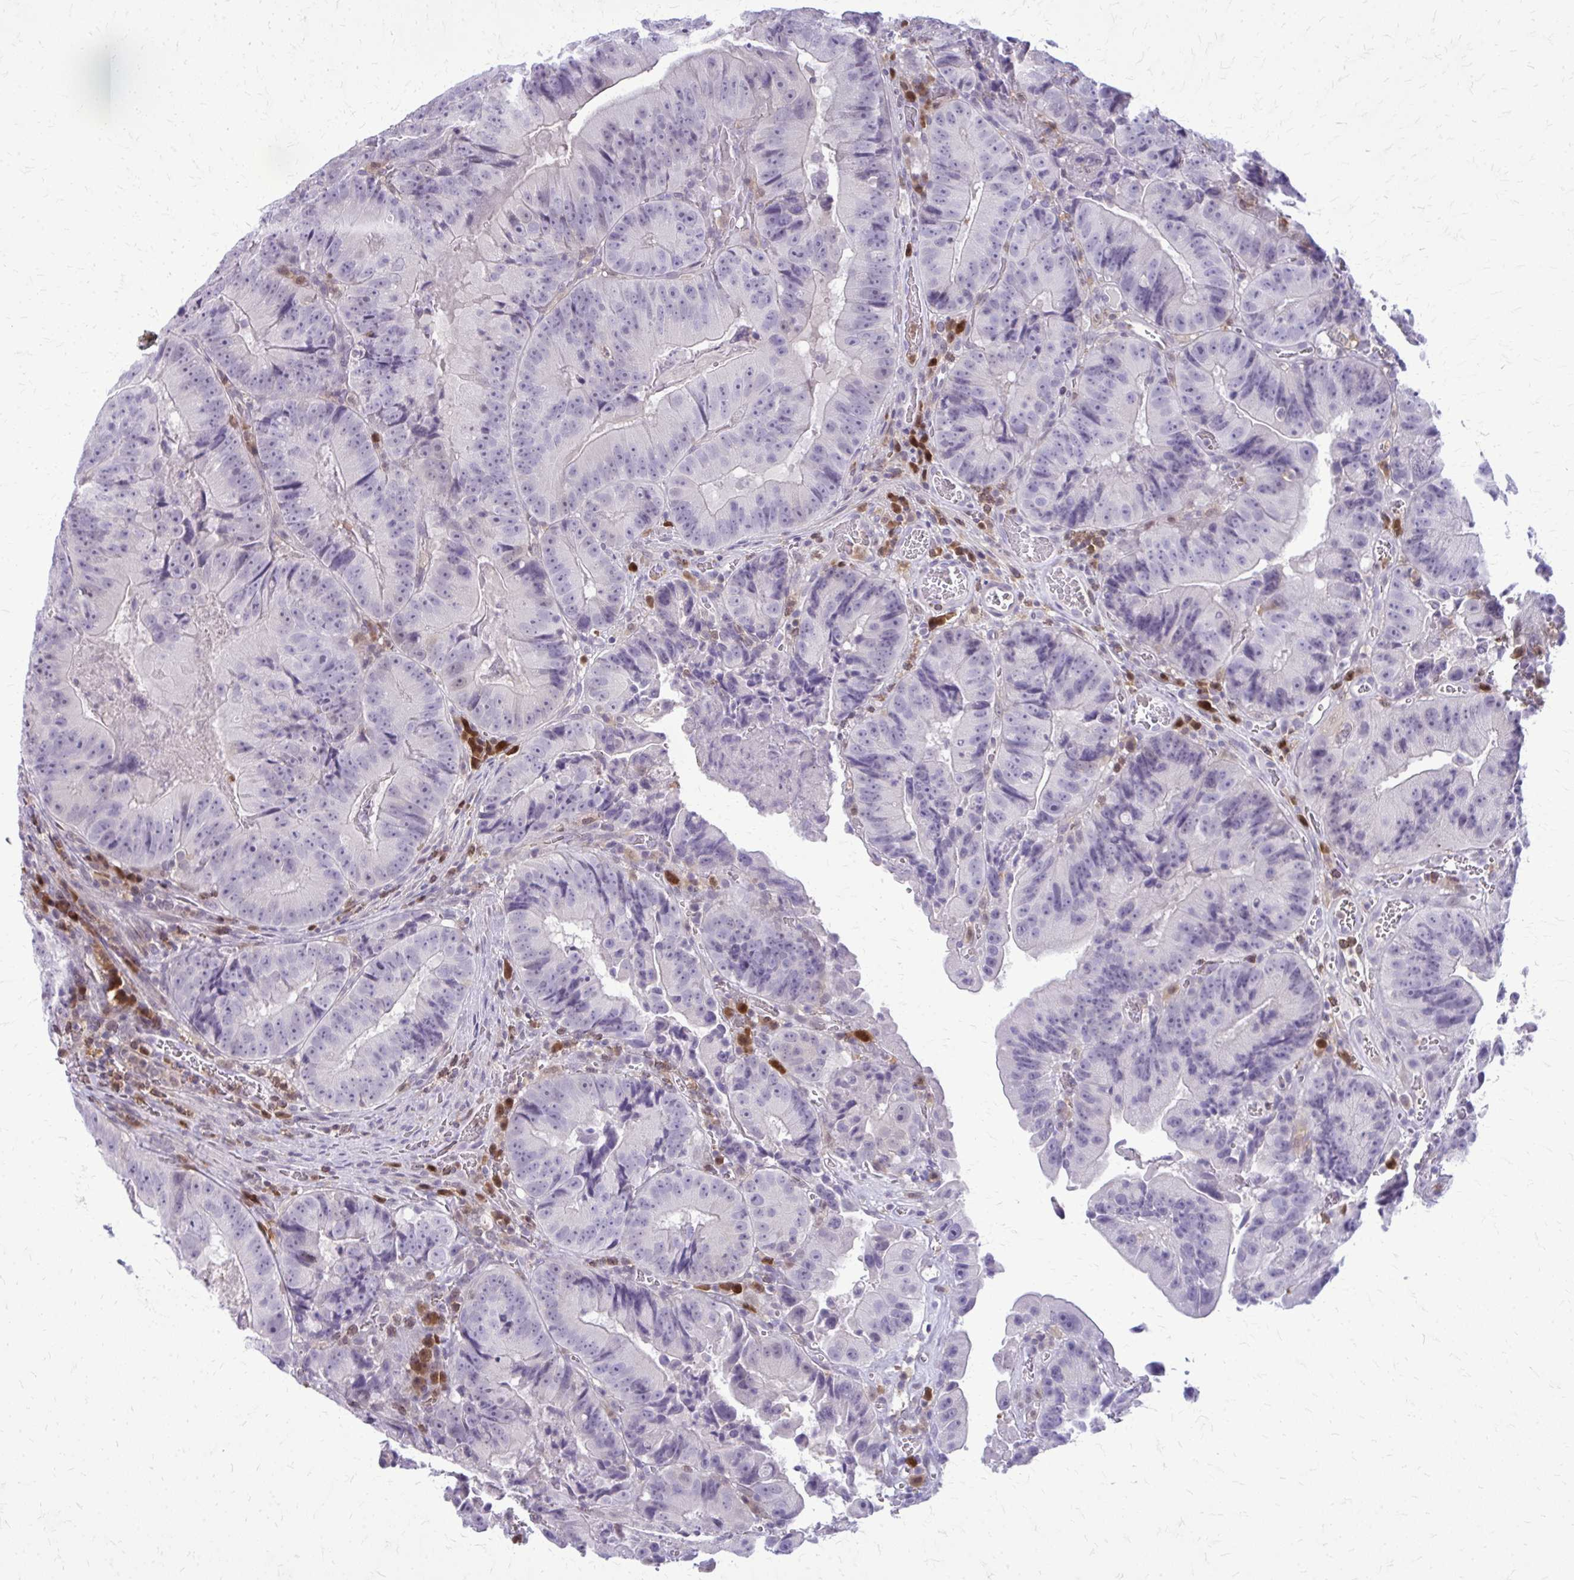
{"staining": {"intensity": "negative", "quantity": "none", "location": "none"}, "tissue": "colorectal cancer", "cell_type": "Tumor cells", "image_type": "cancer", "snomed": [{"axis": "morphology", "description": "Adenocarcinoma, NOS"}, {"axis": "topography", "description": "Colon"}], "caption": "An immunohistochemistry (IHC) micrograph of colorectal adenocarcinoma is shown. There is no staining in tumor cells of colorectal adenocarcinoma. (Stains: DAB (3,3'-diaminobenzidine) immunohistochemistry (IHC) with hematoxylin counter stain, Microscopy: brightfield microscopy at high magnification).", "gene": "GLRX", "patient": {"sex": "female", "age": 86}}